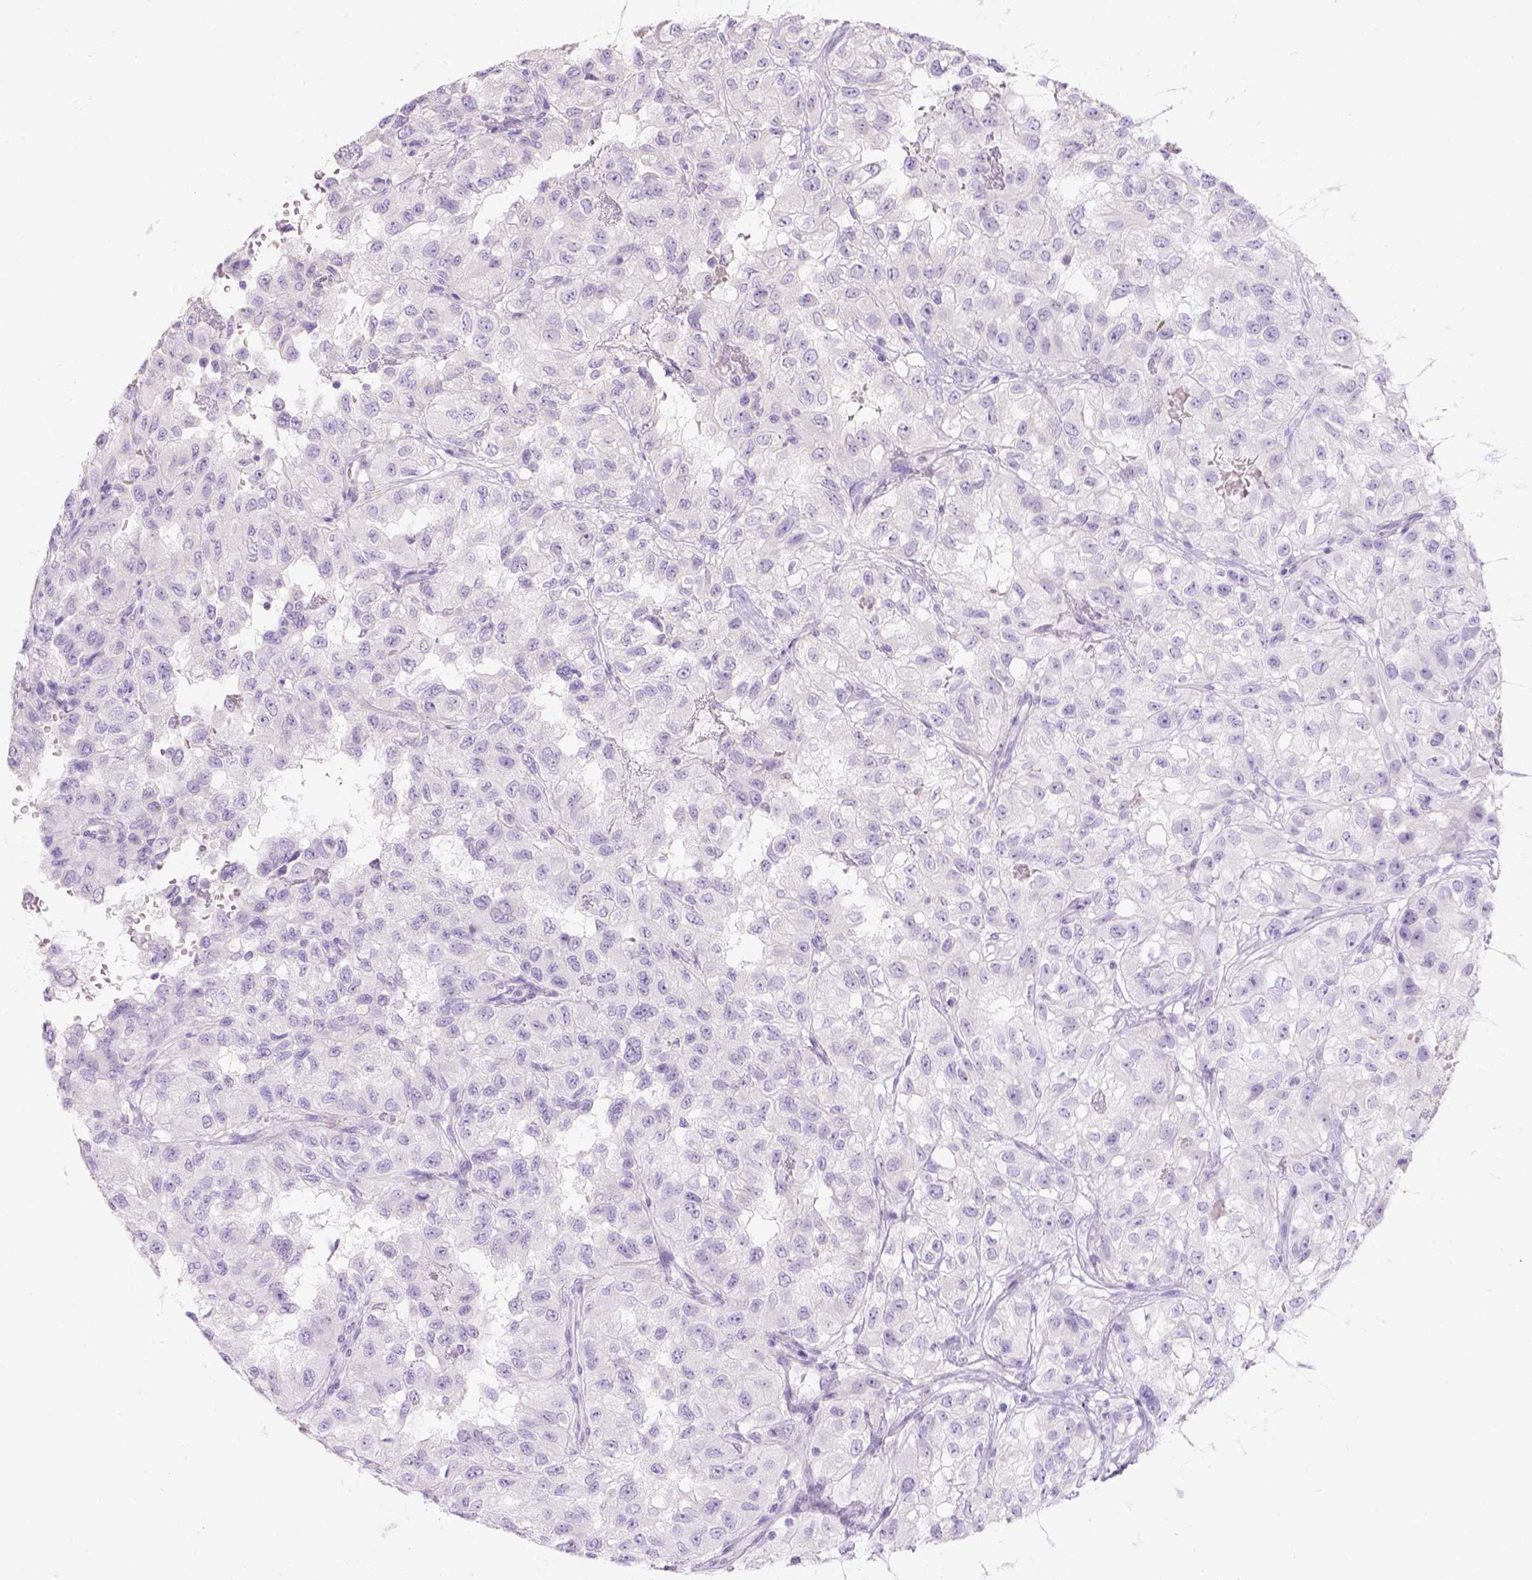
{"staining": {"intensity": "negative", "quantity": "none", "location": "none"}, "tissue": "renal cancer", "cell_type": "Tumor cells", "image_type": "cancer", "snomed": [{"axis": "morphology", "description": "Adenocarcinoma, NOS"}, {"axis": "topography", "description": "Kidney"}], "caption": "This is an IHC image of renal adenocarcinoma. There is no expression in tumor cells.", "gene": "DCAF4L1", "patient": {"sex": "male", "age": 64}}